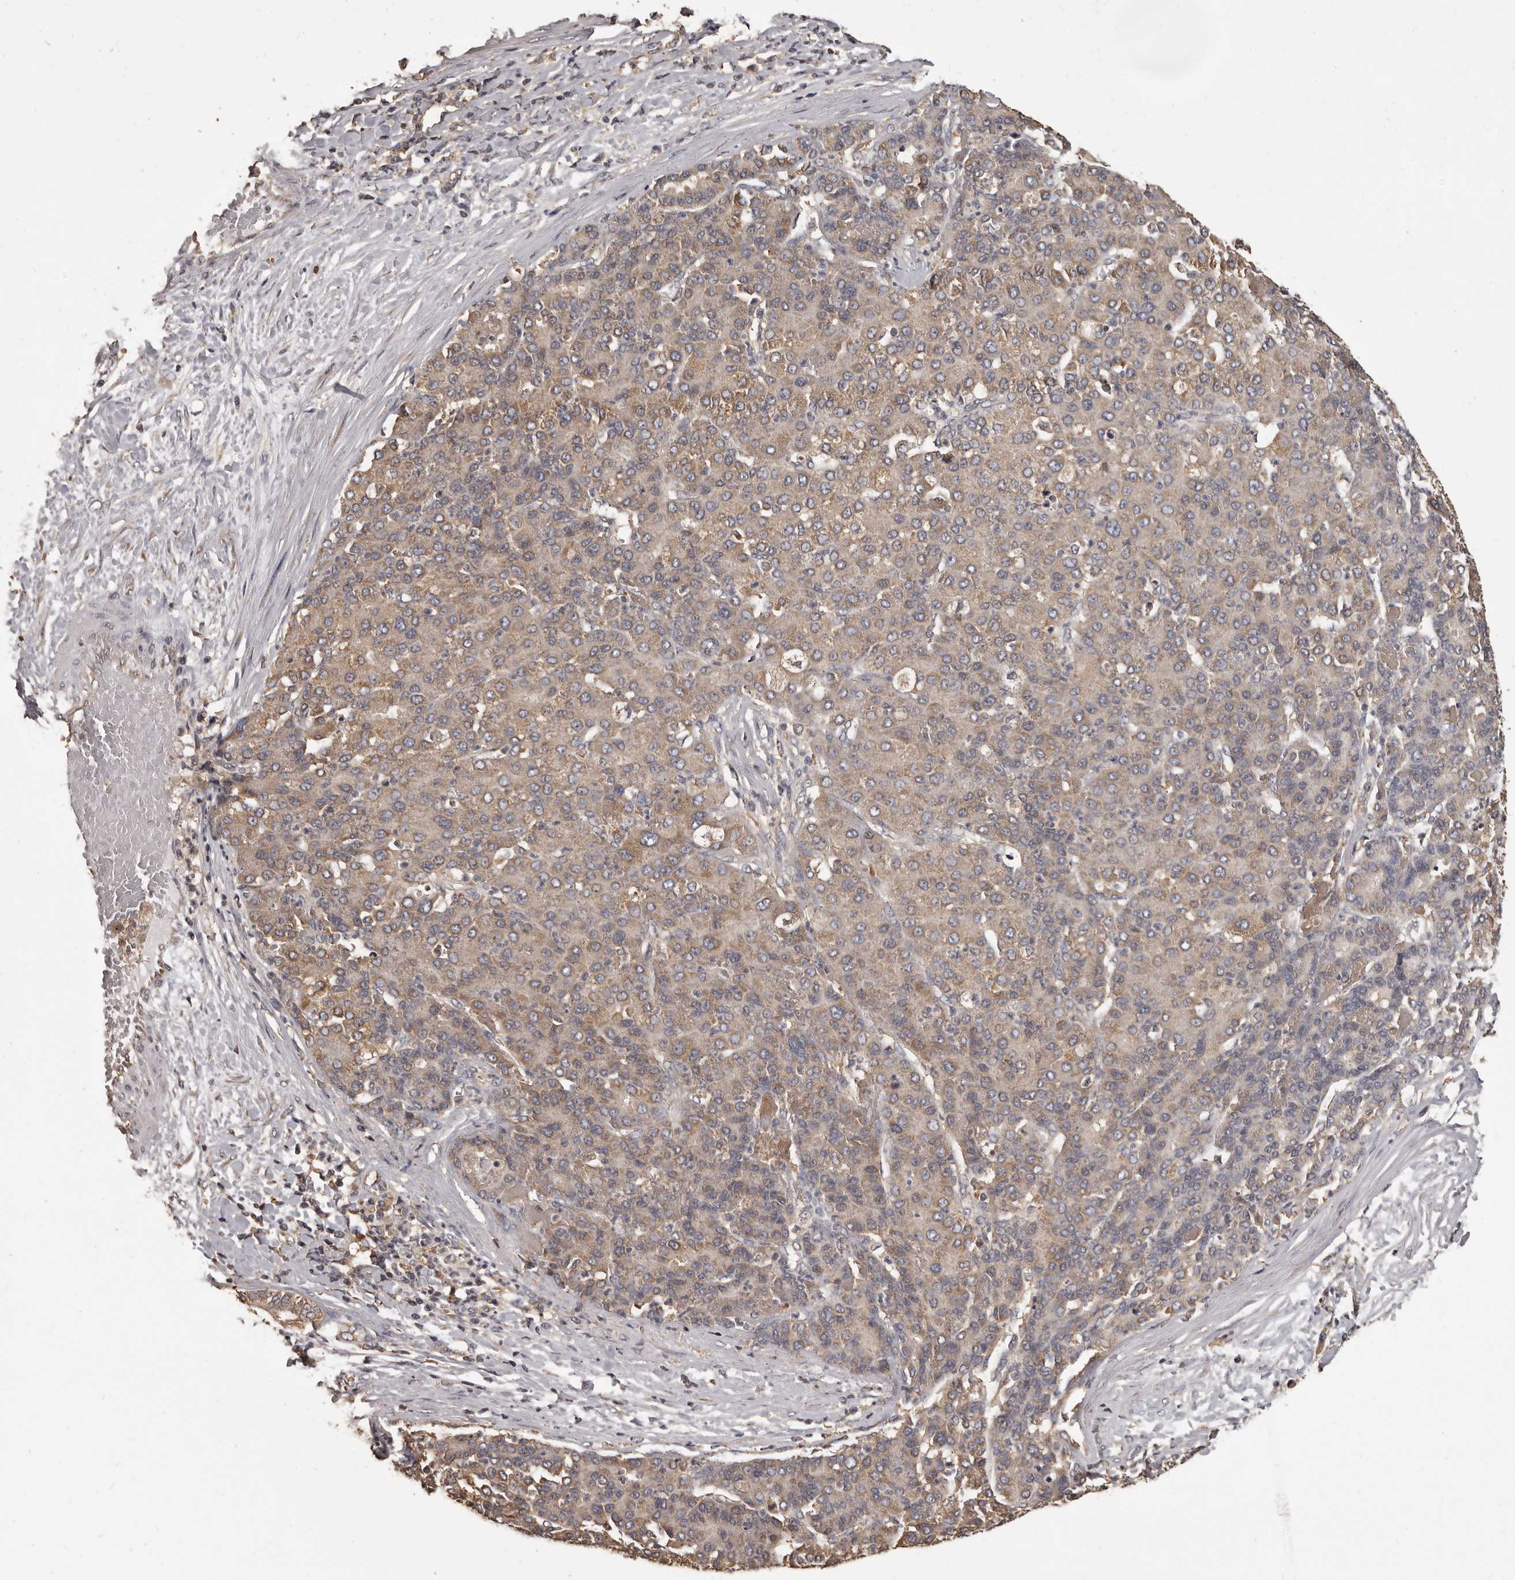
{"staining": {"intensity": "weak", "quantity": "25%-75%", "location": "cytoplasmic/membranous"}, "tissue": "liver cancer", "cell_type": "Tumor cells", "image_type": "cancer", "snomed": [{"axis": "morphology", "description": "Carcinoma, Hepatocellular, NOS"}, {"axis": "topography", "description": "Liver"}], "caption": "The image exhibits staining of hepatocellular carcinoma (liver), revealing weak cytoplasmic/membranous protein staining (brown color) within tumor cells.", "gene": "MGAT5", "patient": {"sex": "male", "age": 65}}